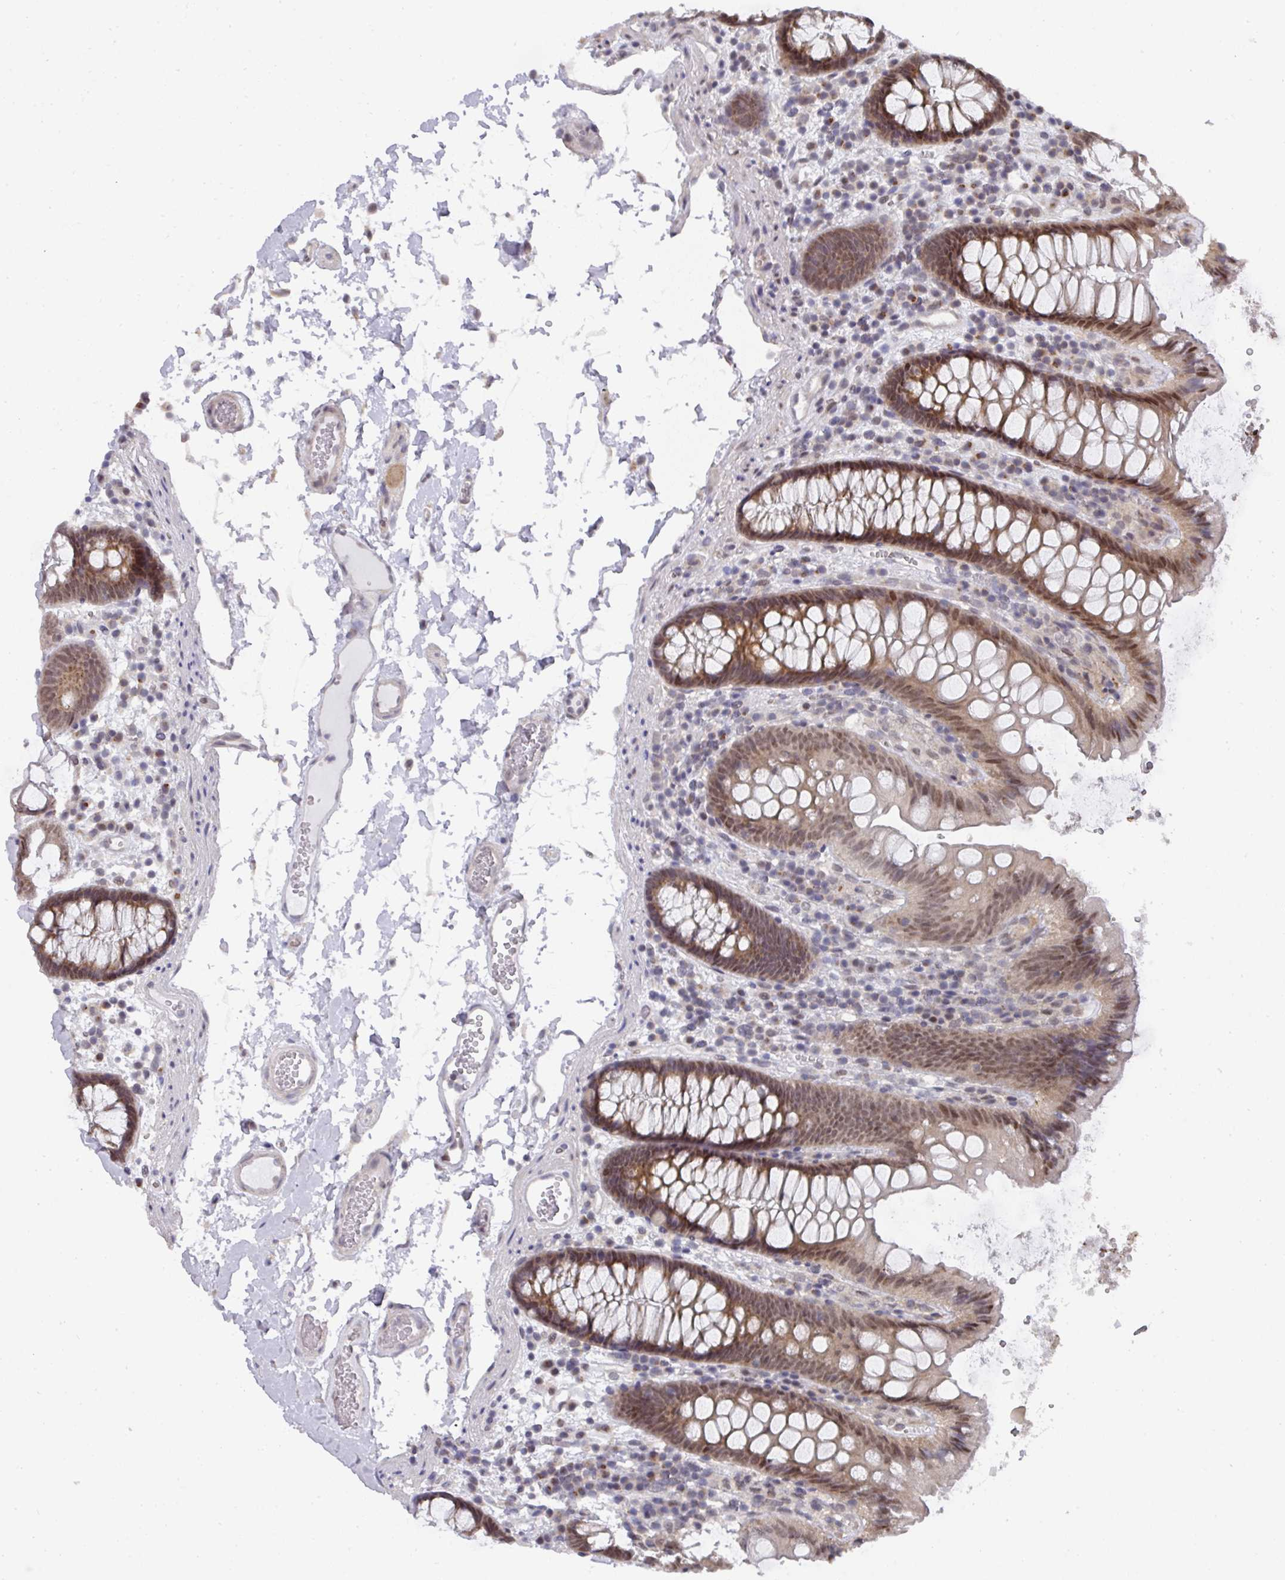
{"staining": {"intensity": "negative", "quantity": "none", "location": "none"}, "tissue": "colon", "cell_type": "Endothelial cells", "image_type": "normal", "snomed": [{"axis": "morphology", "description": "Normal tissue, NOS"}, {"axis": "topography", "description": "Colon"}], "caption": "Endothelial cells show no significant protein expression in normal colon. (DAB immunohistochemistry (IHC), high magnification).", "gene": "C18orf25", "patient": {"sex": "male", "age": 84}}